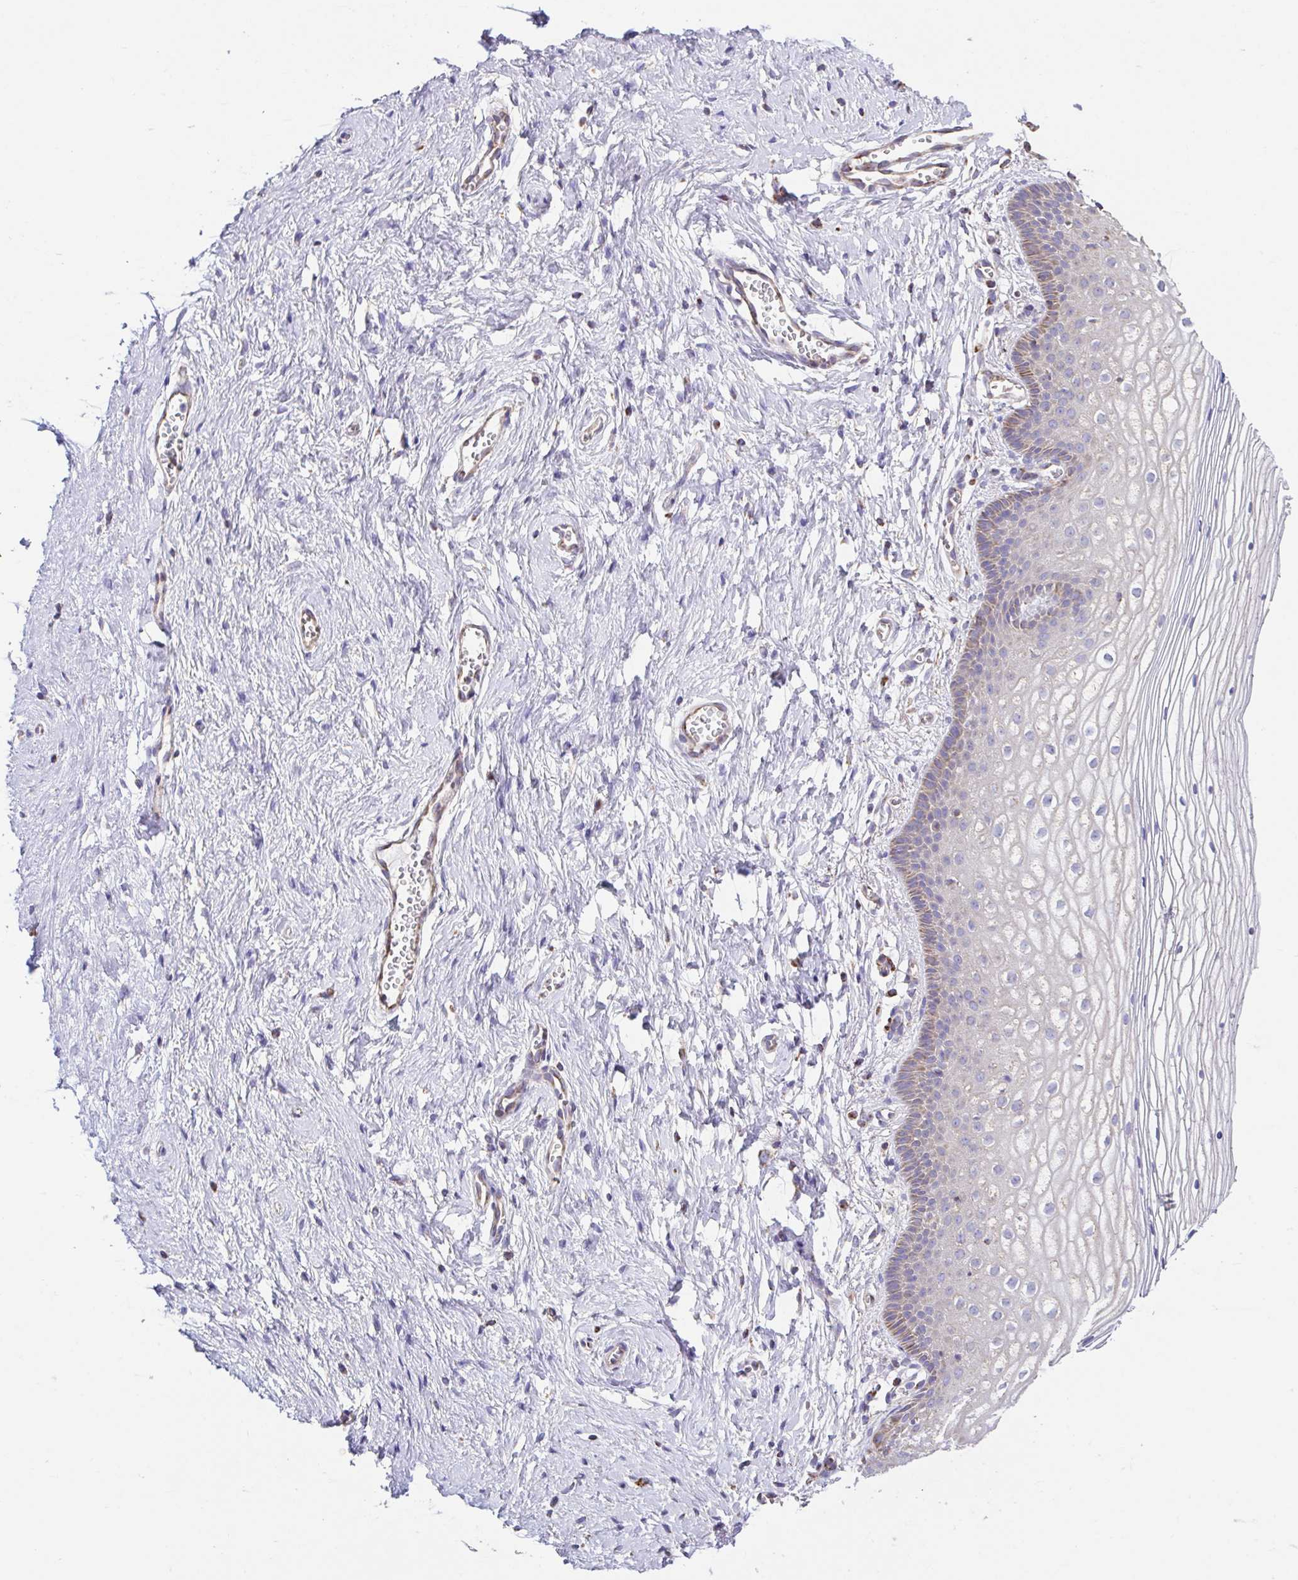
{"staining": {"intensity": "negative", "quantity": "none", "location": "none"}, "tissue": "vagina", "cell_type": "Squamous epithelial cells", "image_type": "normal", "snomed": [{"axis": "morphology", "description": "Normal tissue, NOS"}, {"axis": "topography", "description": "Vagina"}], "caption": "DAB (3,3'-diaminobenzidine) immunohistochemical staining of benign vagina reveals no significant expression in squamous epithelial cells.", "gene": "GINM1", "patient": {"sex": "female", "age": 56}}